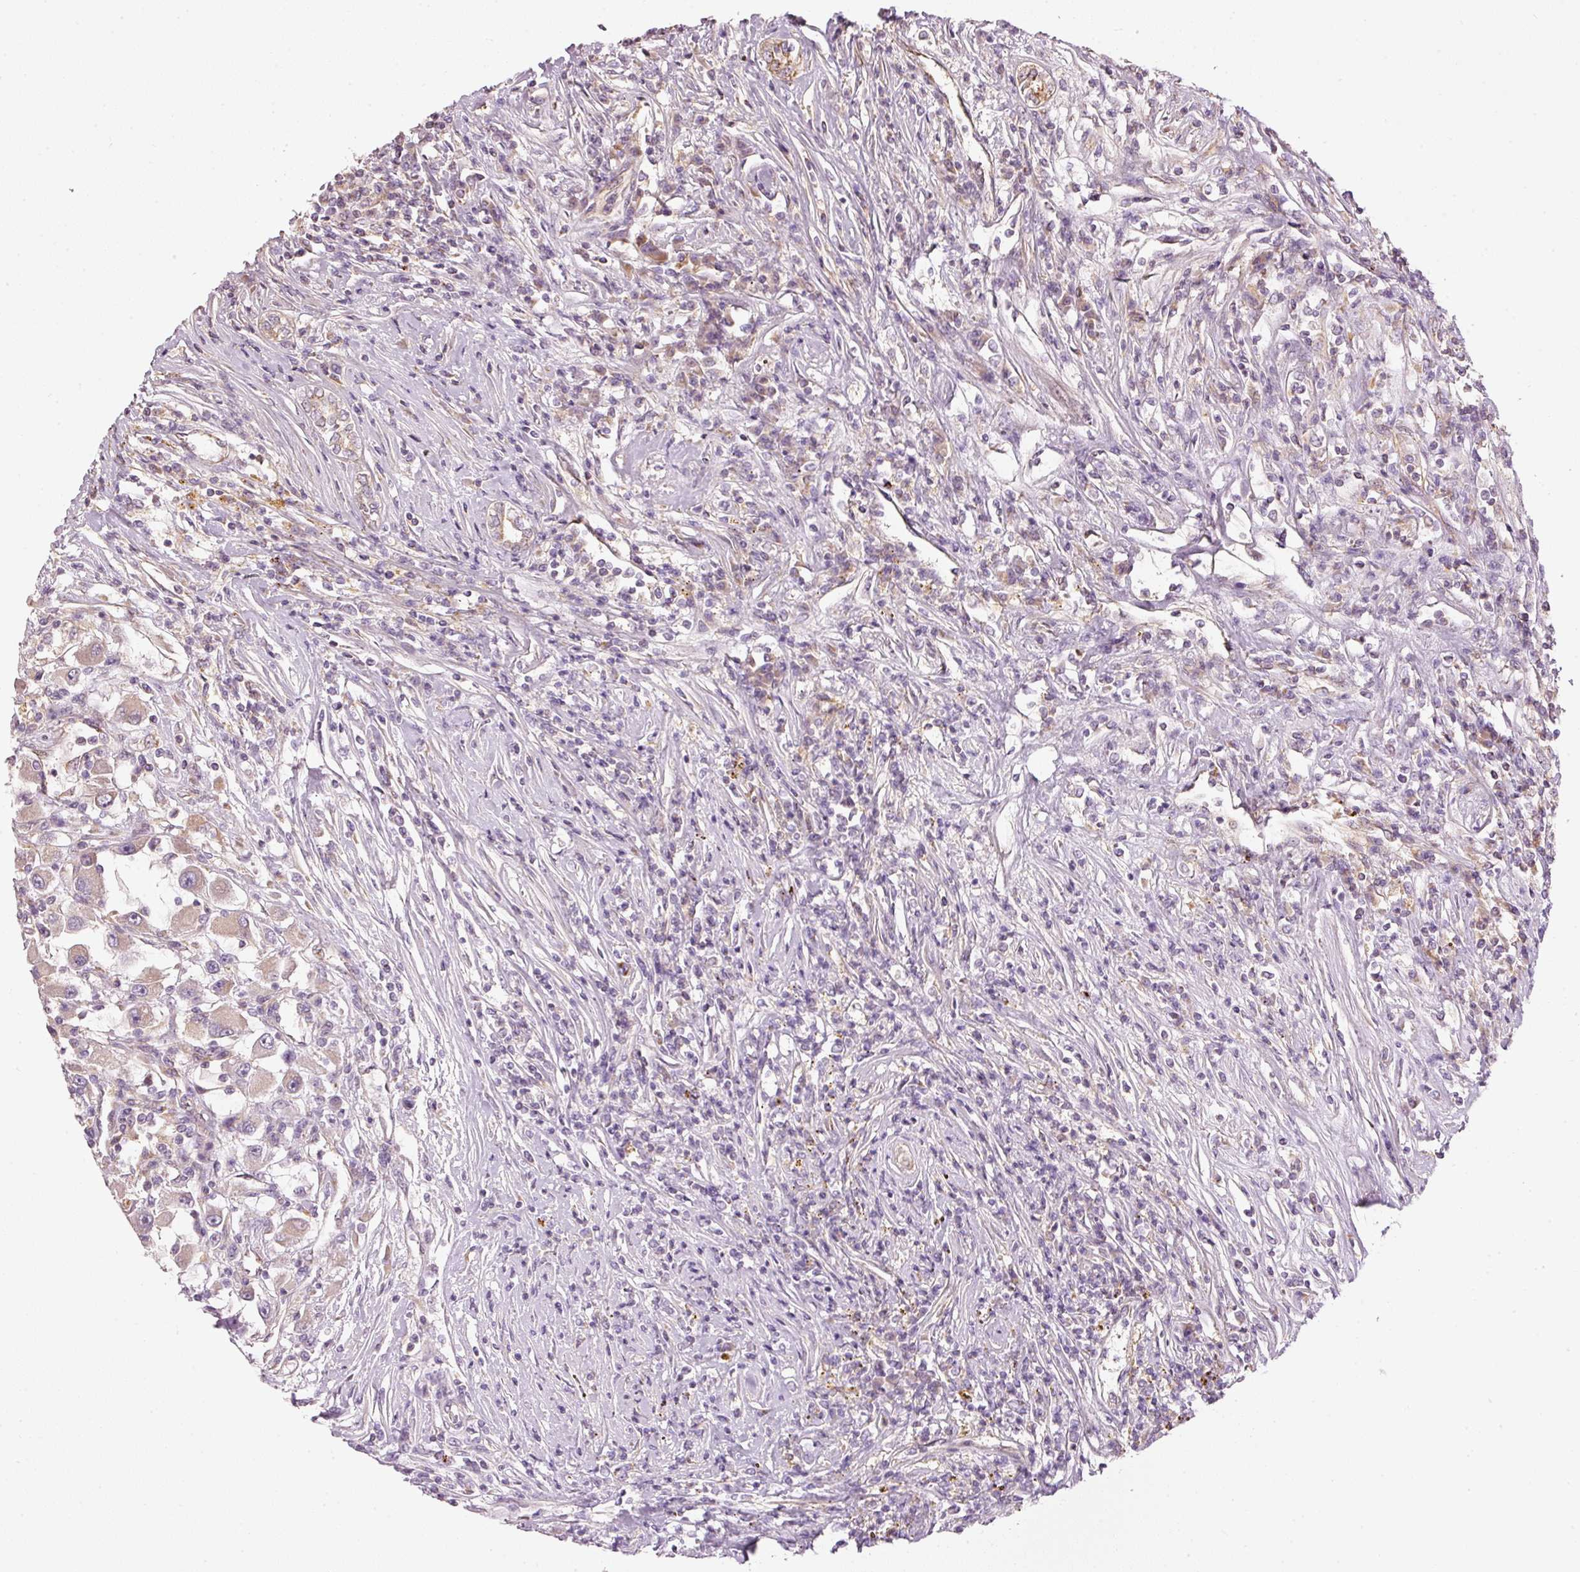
{"staining": {"intensity": "weak", "quantity": "<25%", "location": "cytoplasmic/membranous"}, "tissue": "renal cancer", "cell_type": "Tumor cells", "image_type": "cancer", "snomed": [{"axis": "morphology", "description": "Adenocarcinoma, NOS"}, {"axis": "topography", "description": "Kidney"}], "caption": "Renal cancer (adenocarcinoma) was stained to show a protein in brown. There is no significant staining in tumor cells.", "gene": "MTHFD1L", "patient": {"sex": "female", "age": 67}}